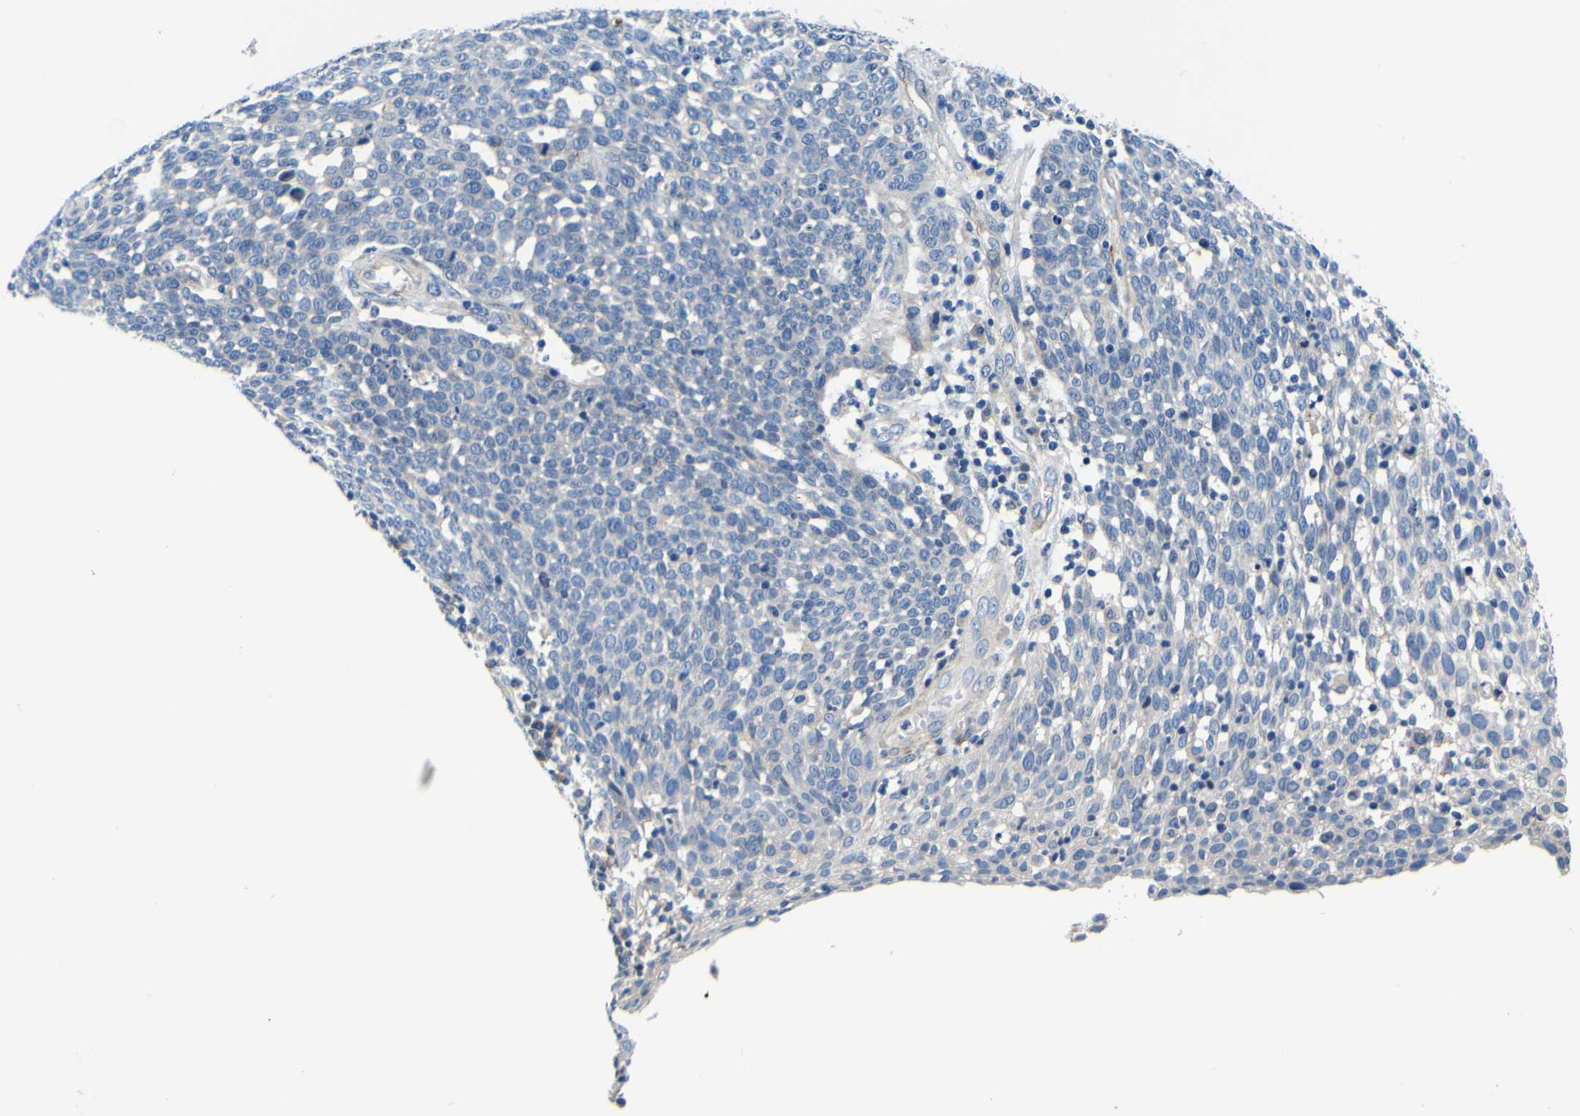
{"staining": {"intensity": "negative", "quantity": "none", "location": "none"}, "tissue": "cervical cancer", "cell_type": "Tumor cells", "image_type": "cancer", "snomed": [{"axis": "morphology", "description": "Squamous cell carcinoma, NOS"}, {"axis": "topography", "description": "Cervix"}], "caption": "Protein analysis of cervical squamous cell carcinoma shows no significant positivity in tumor cells.", "gene": "AGAP3", "patient": {"sex": "female", "age": 34}}